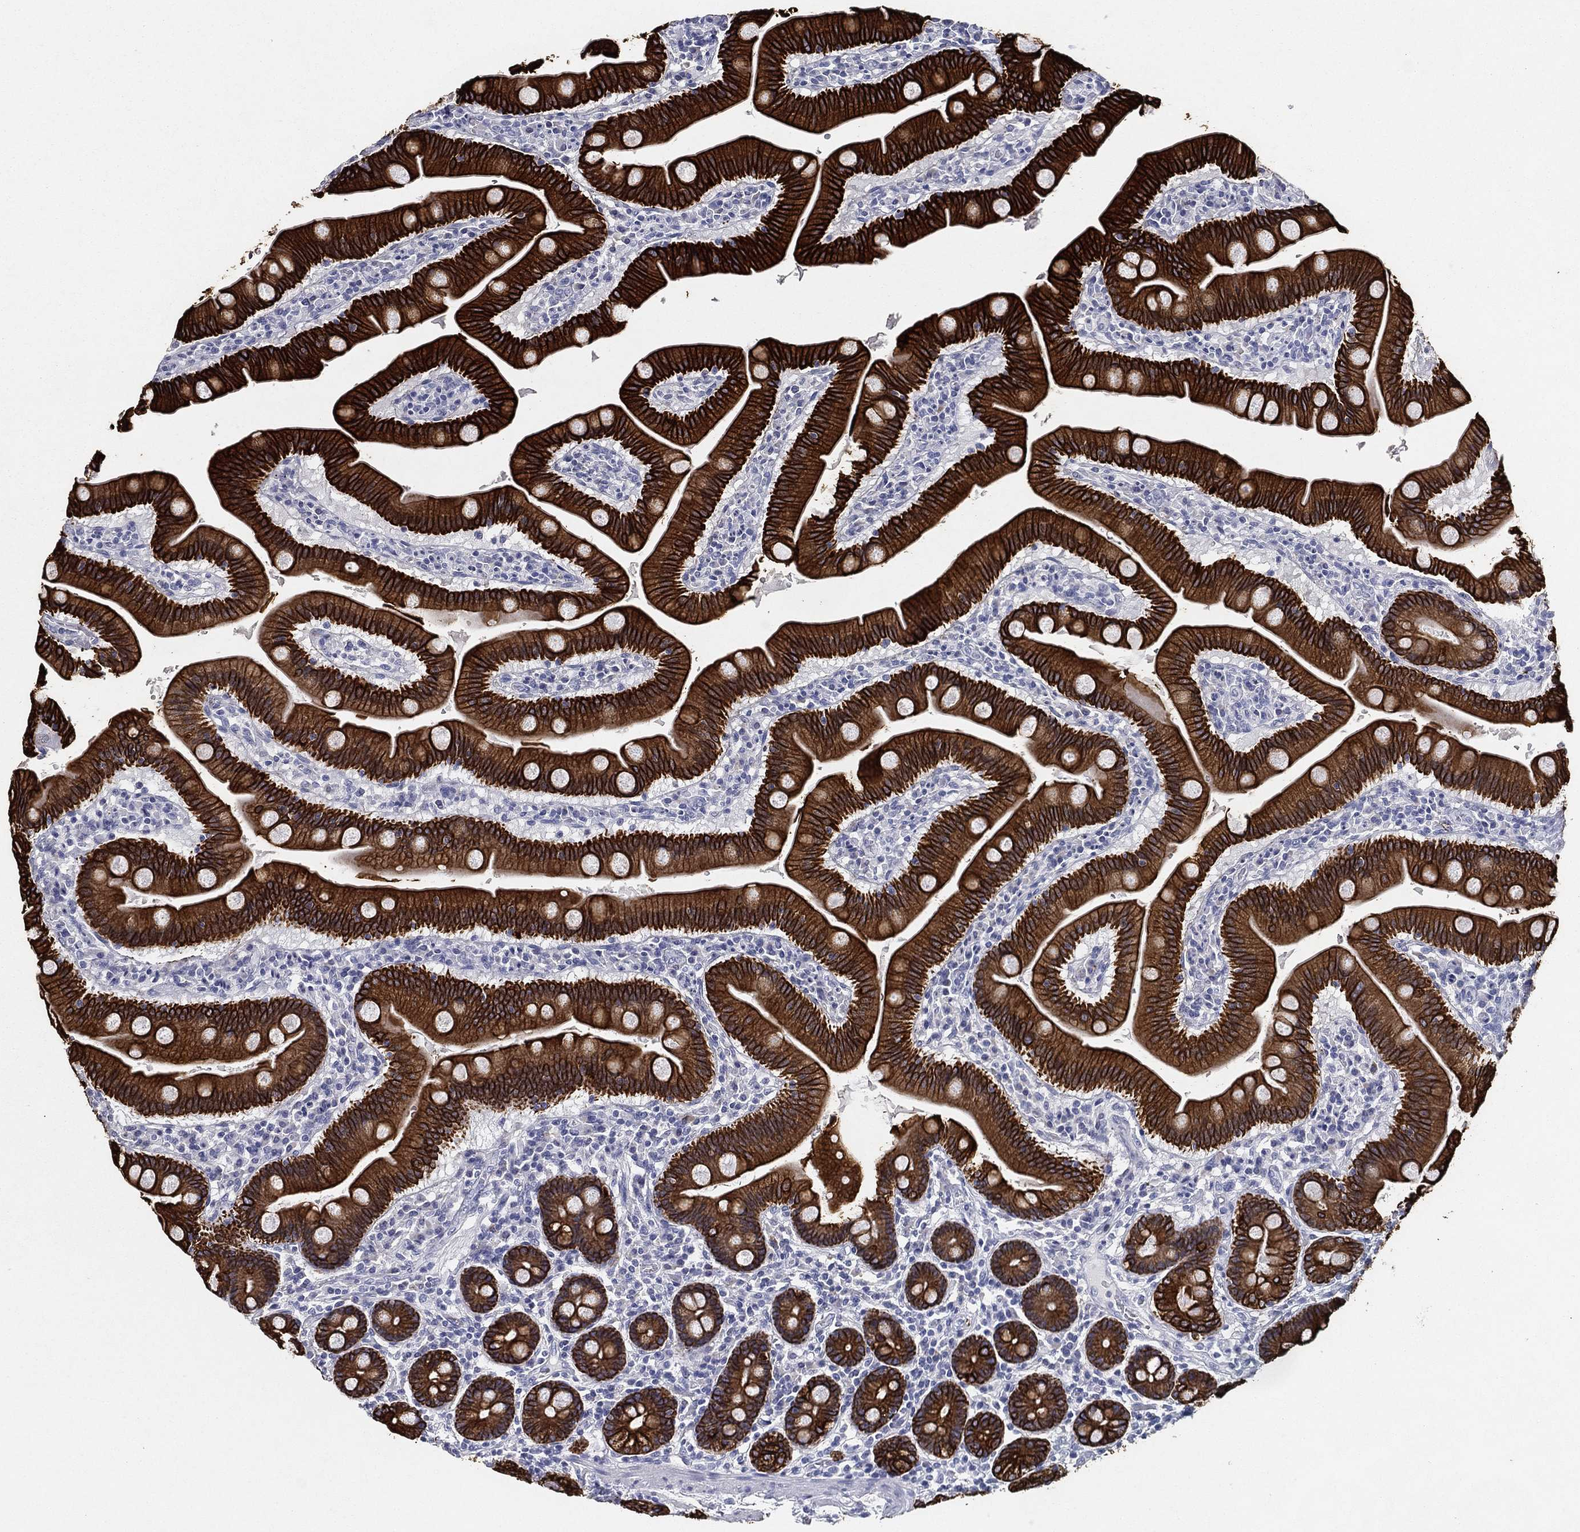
{"staining": {"intensity": "strong", "quantity": ">75%", "location": "cytoplasmic/membranous"}, "tissue": "duodenum", "cell_type": "Glandular cells", "image_type": "normal", "snomed": [{"axis": "morphology", "description": "Normal tissue, NOS"}, {"axis": "topography", "description": "Duodenum"}], "caption": "Immunohistochemical staining of benign human duodenum exhibits high levels of strong cytoplasmic/membranous positivity in about >75% of glandular cells.", "gene": "KRT7", "patient": {"sex": "male", "age": 59}}